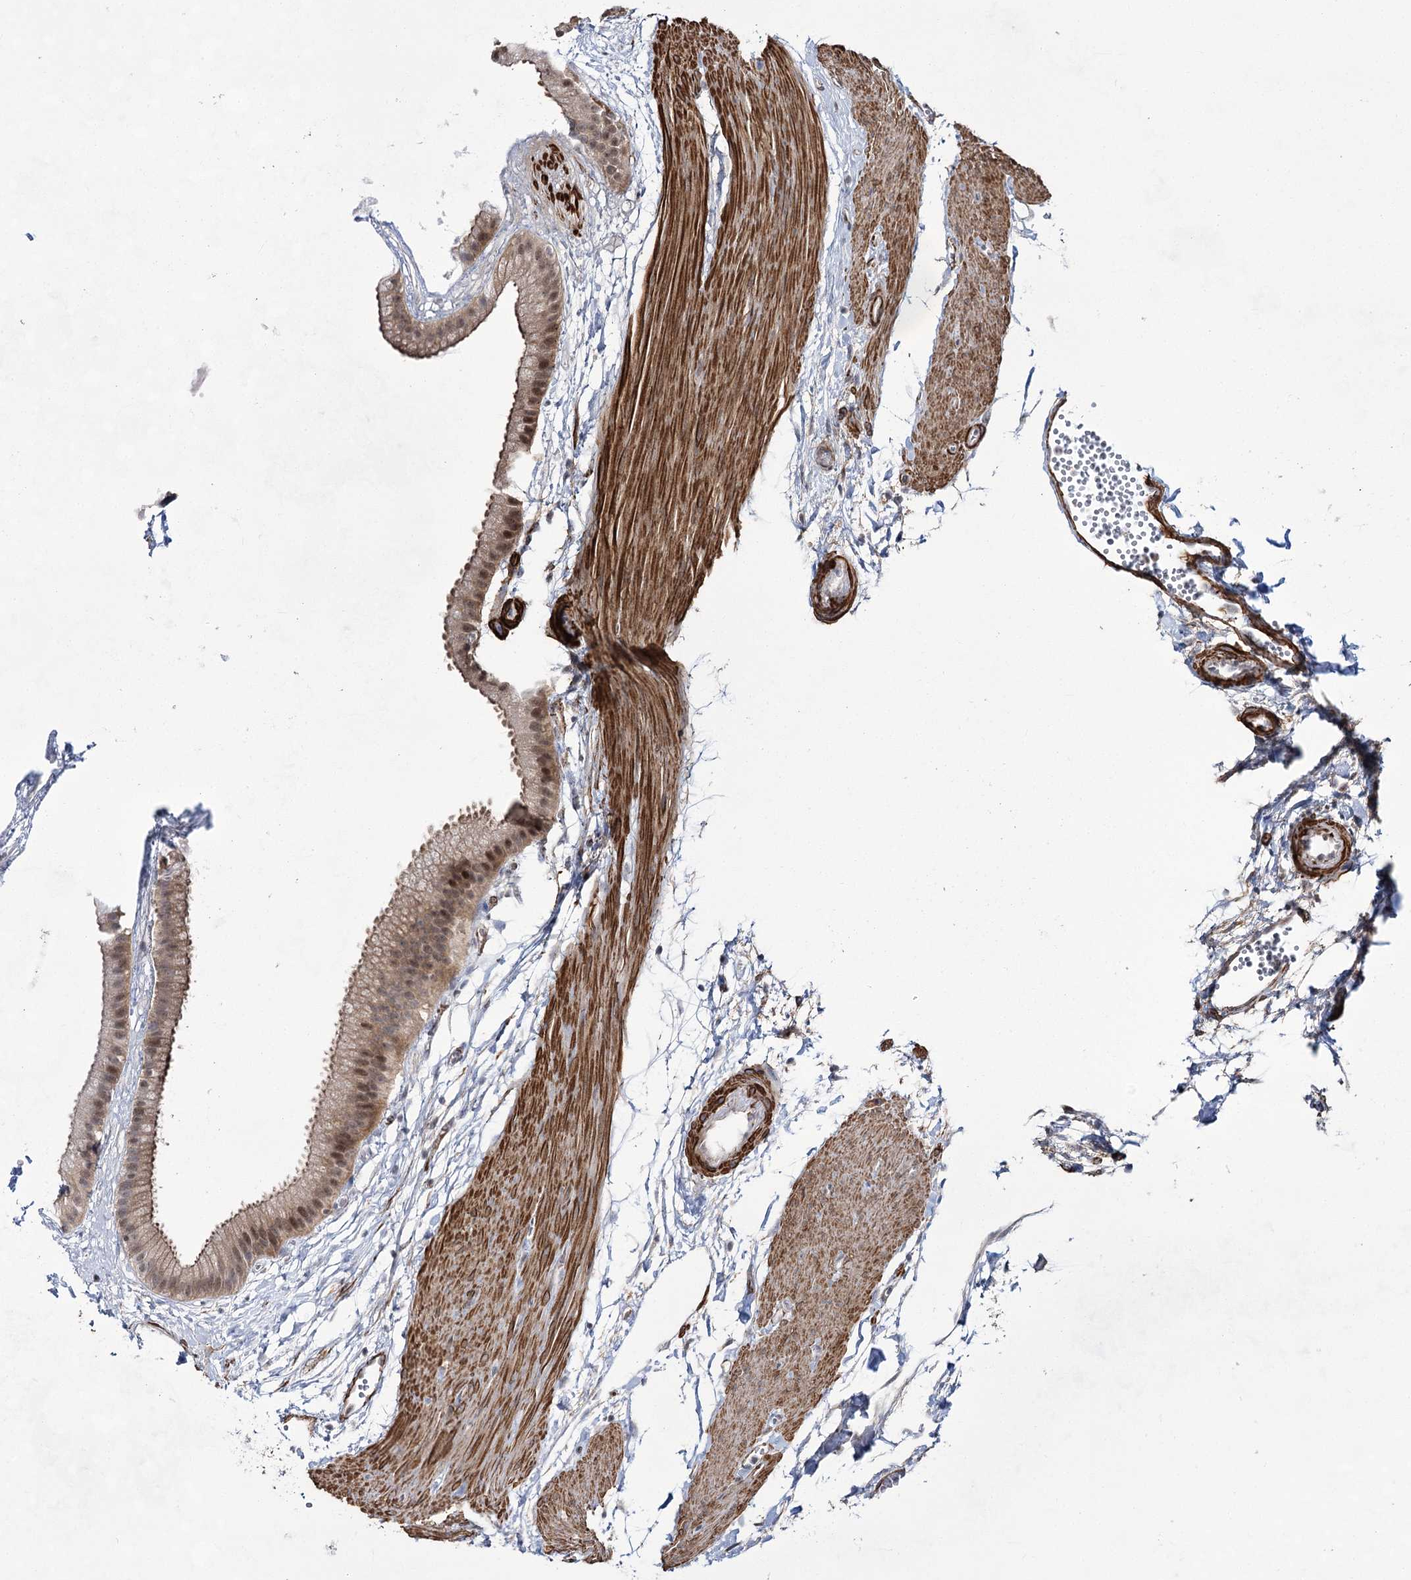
{"staining": {"intensity": "moderate", "quantity": ">75%", "location": "cytoplasmic/membranous,nuclear"}, "tissue": "gallbladder", "cell_type": "Glandular cells", "image_type": "normal", "snomed": [{"axis": "morphology", "description": "Normal tissue, NOS"}, {"axis": "topography", "description": "Gallbladder"}], "caption": "Glandular cells show medium levels of moderate cytoplasmic/membranous,nuclear staining in approximately >75% of cells in unremarkable human gallbladder. Ihc stains the protein in brown and the nuclei are stained blue.", "gene": "CWF19L1", "patient": {"sex": "female", "age": 64}}